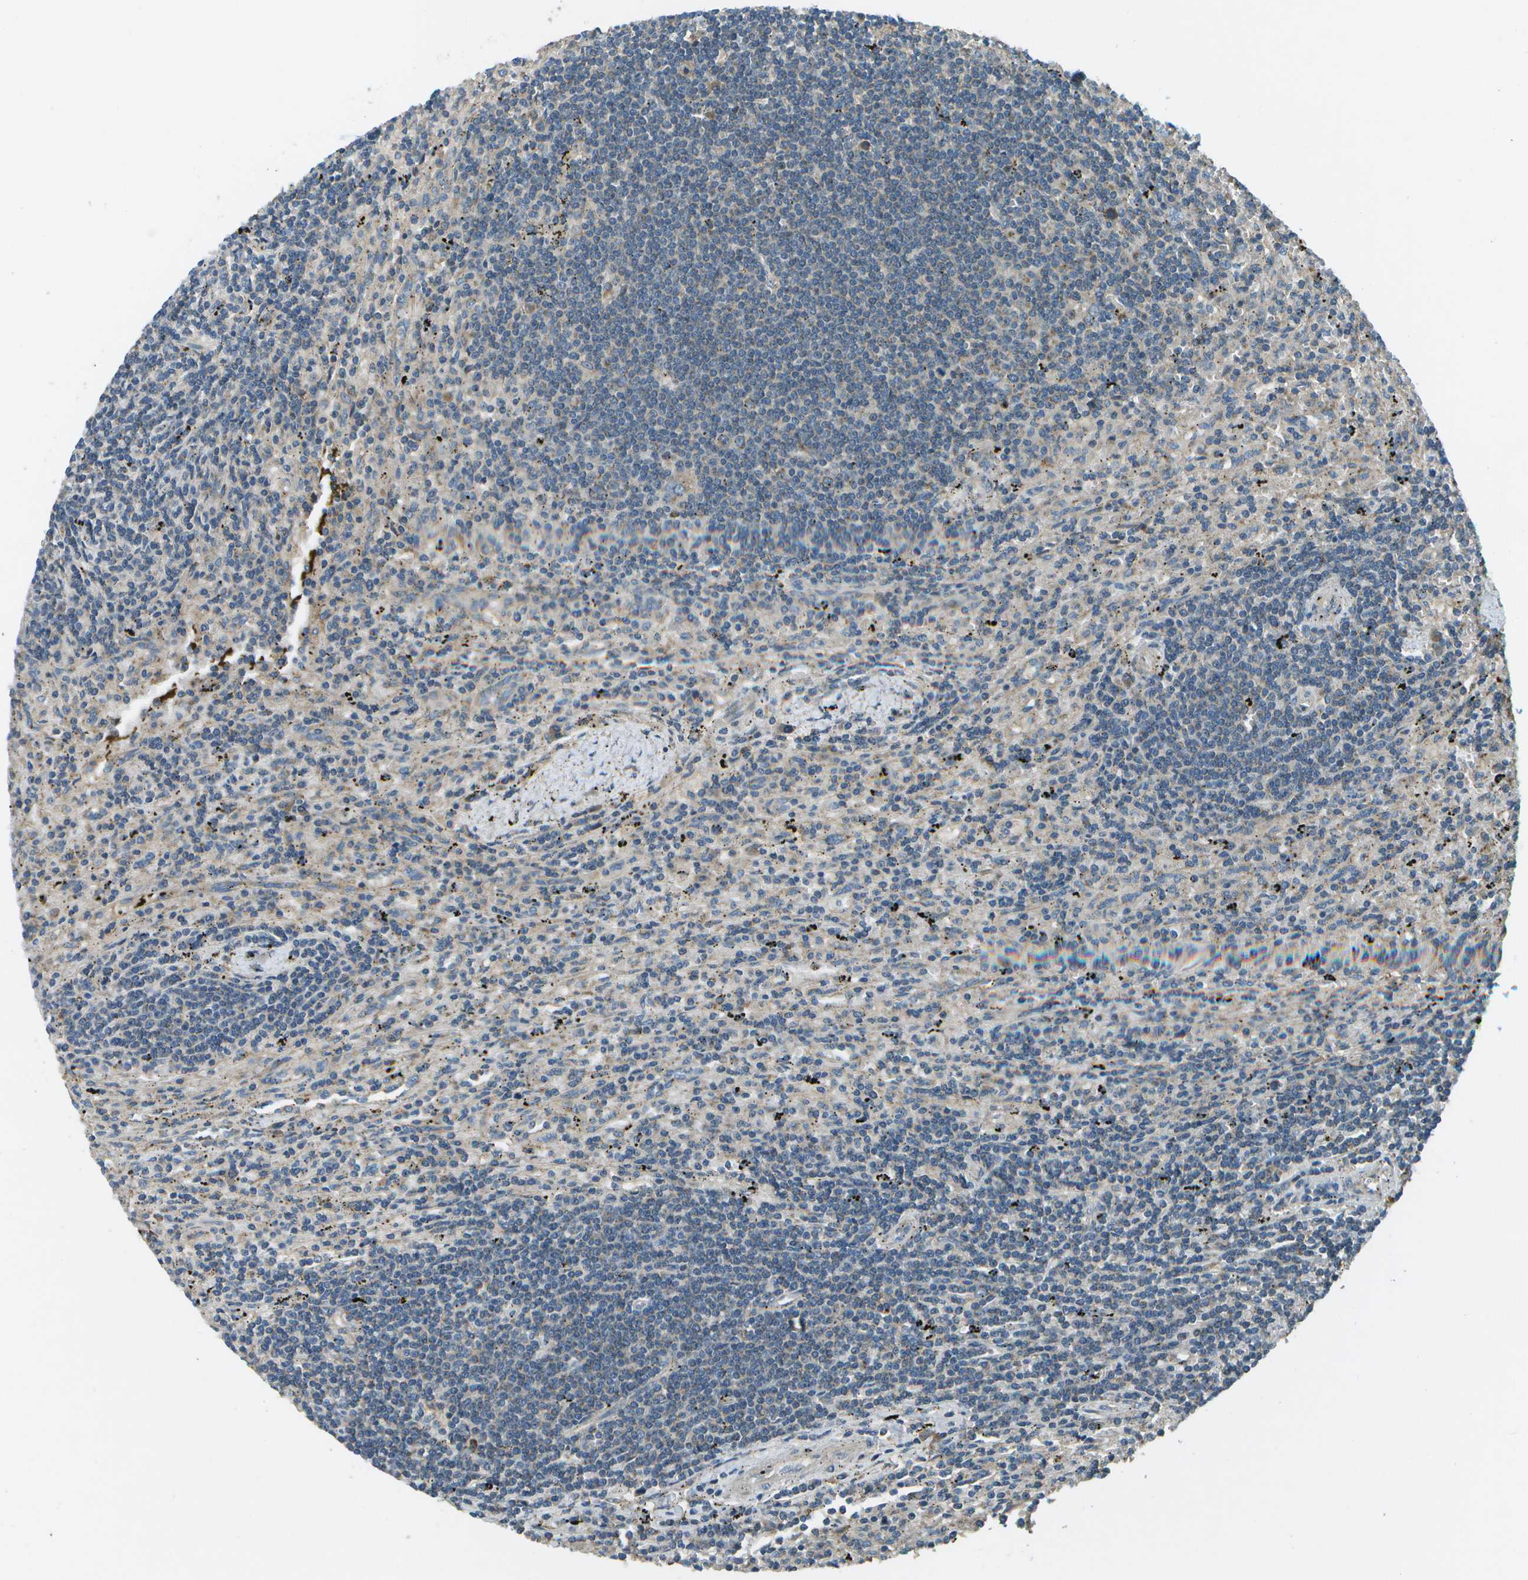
{"staining": {"intensity": "moderate", "quantity": "<25%", "location": "cytoplasmic/membranous"}, "tissue": "lymphoma", "cell_type": "Tumor cells", "image_type": "cancer", "snomed": [{"axis": "morphology", "description": "Malignant lymphoma, non-Hodgkin's type, Low grade"}, {"axis": "topography", "description": "Spleen"}], "caption": "This is a histology image of IHC staining of malignant lymphoma, non-Hodgkin's type (low-grade), which shows moderate staining in the cytoplasmic/membranous of tumor cells.", "gene": "PXYLP1", "patient": {"sex": "male", "age": 76}}